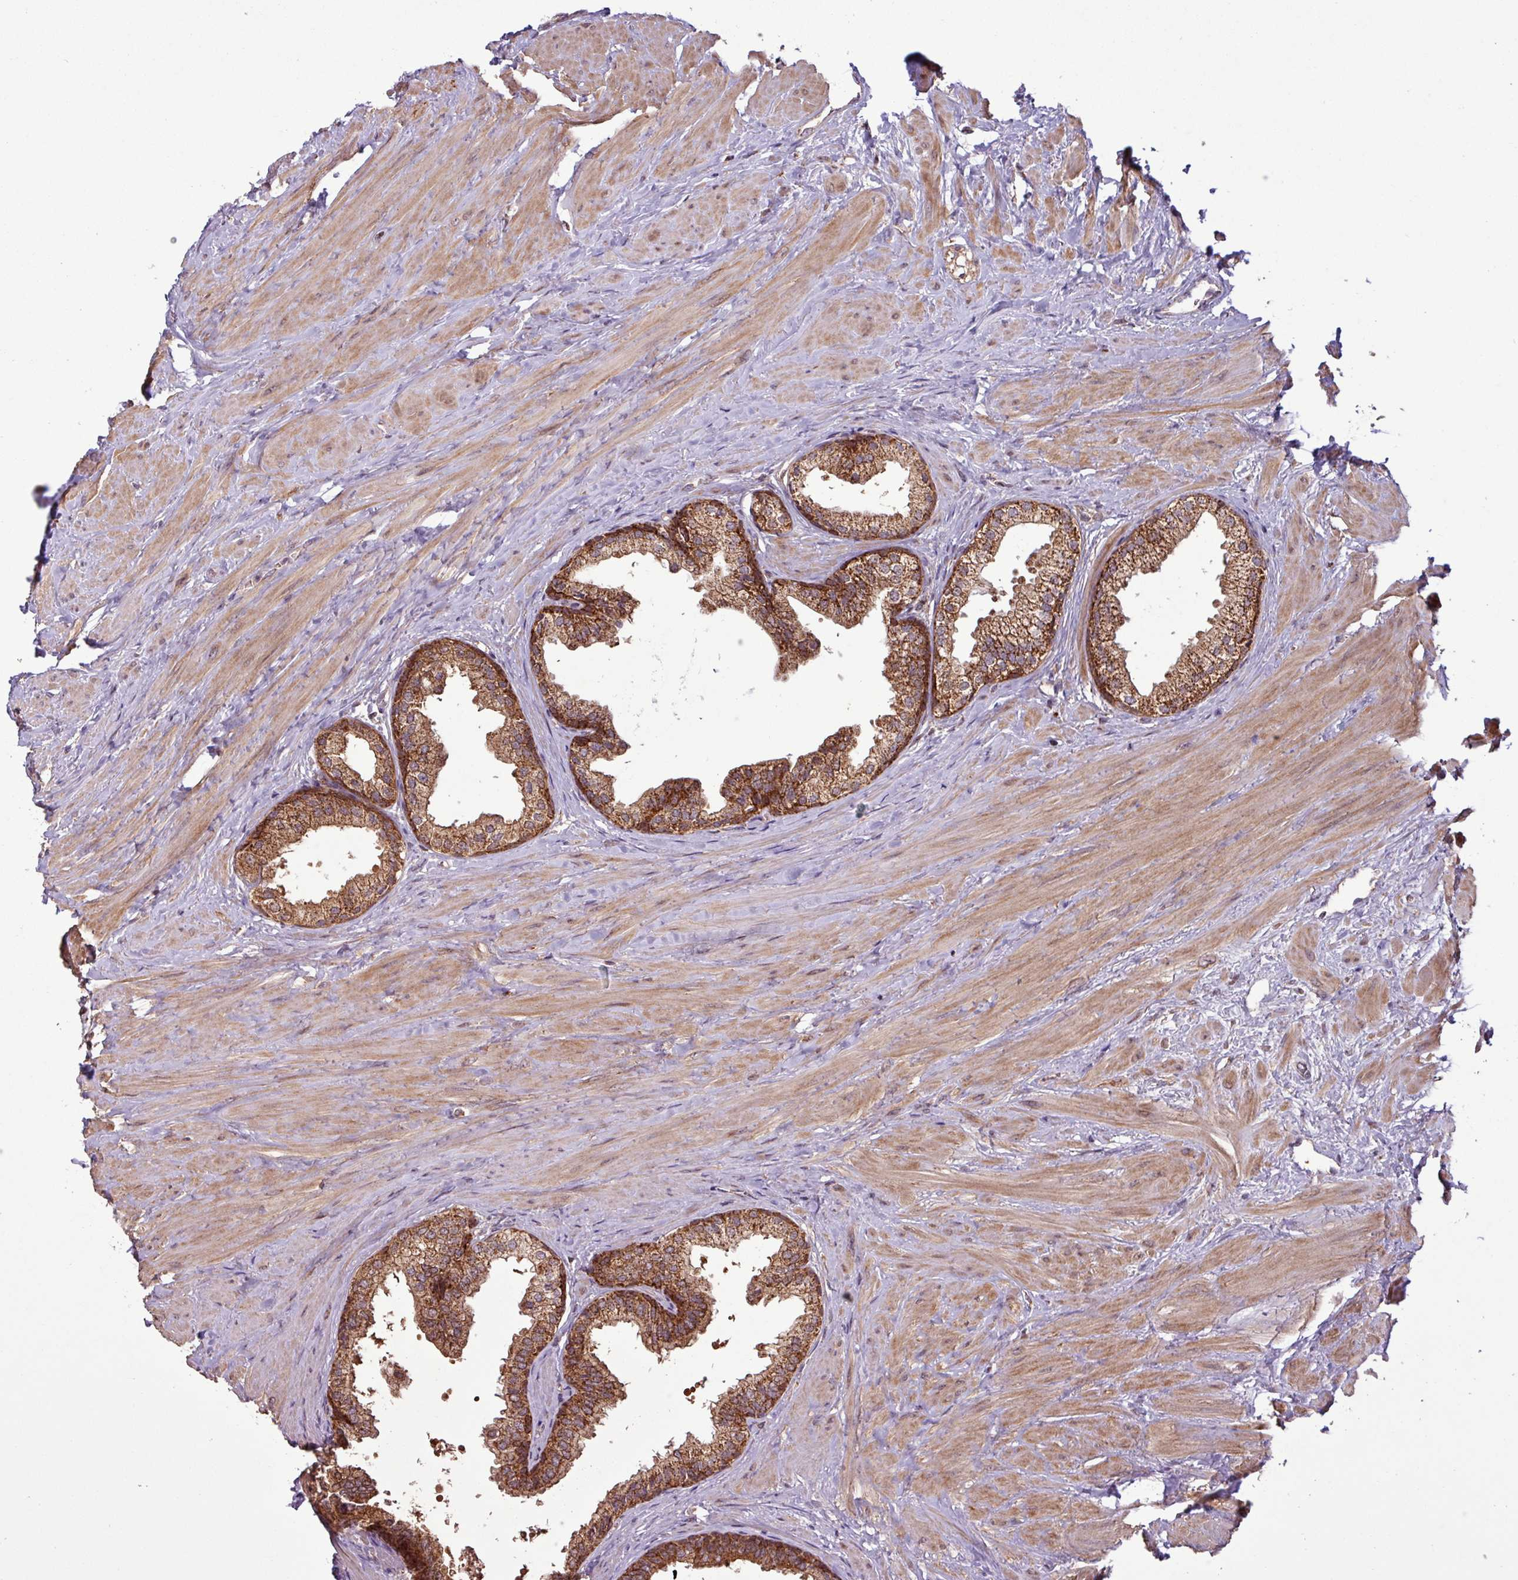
{"staining": {"intensity": "strong", "quantity": ">75%", "location": "cytoplasmic/membranous"}, "tissue": "prostate", "cell_type": "Glandular cells", "image_type": "normal", "snomed": [{"axis": "morphology", "description": "Normal tissue, NOS"}, {"axis": "topography", "description": "Prostate"}], "caption": "IHC histopathology image of normal prostate: prostate stained using IHC exhibits high levels of strong protein expression localized specifically in the cytoplasmic/membranous of glandular cells, appearing as a cytoplasmic/membranous brown color.", "gene": "MCTP2", "patient": {"sex": "male", "age": 48}}